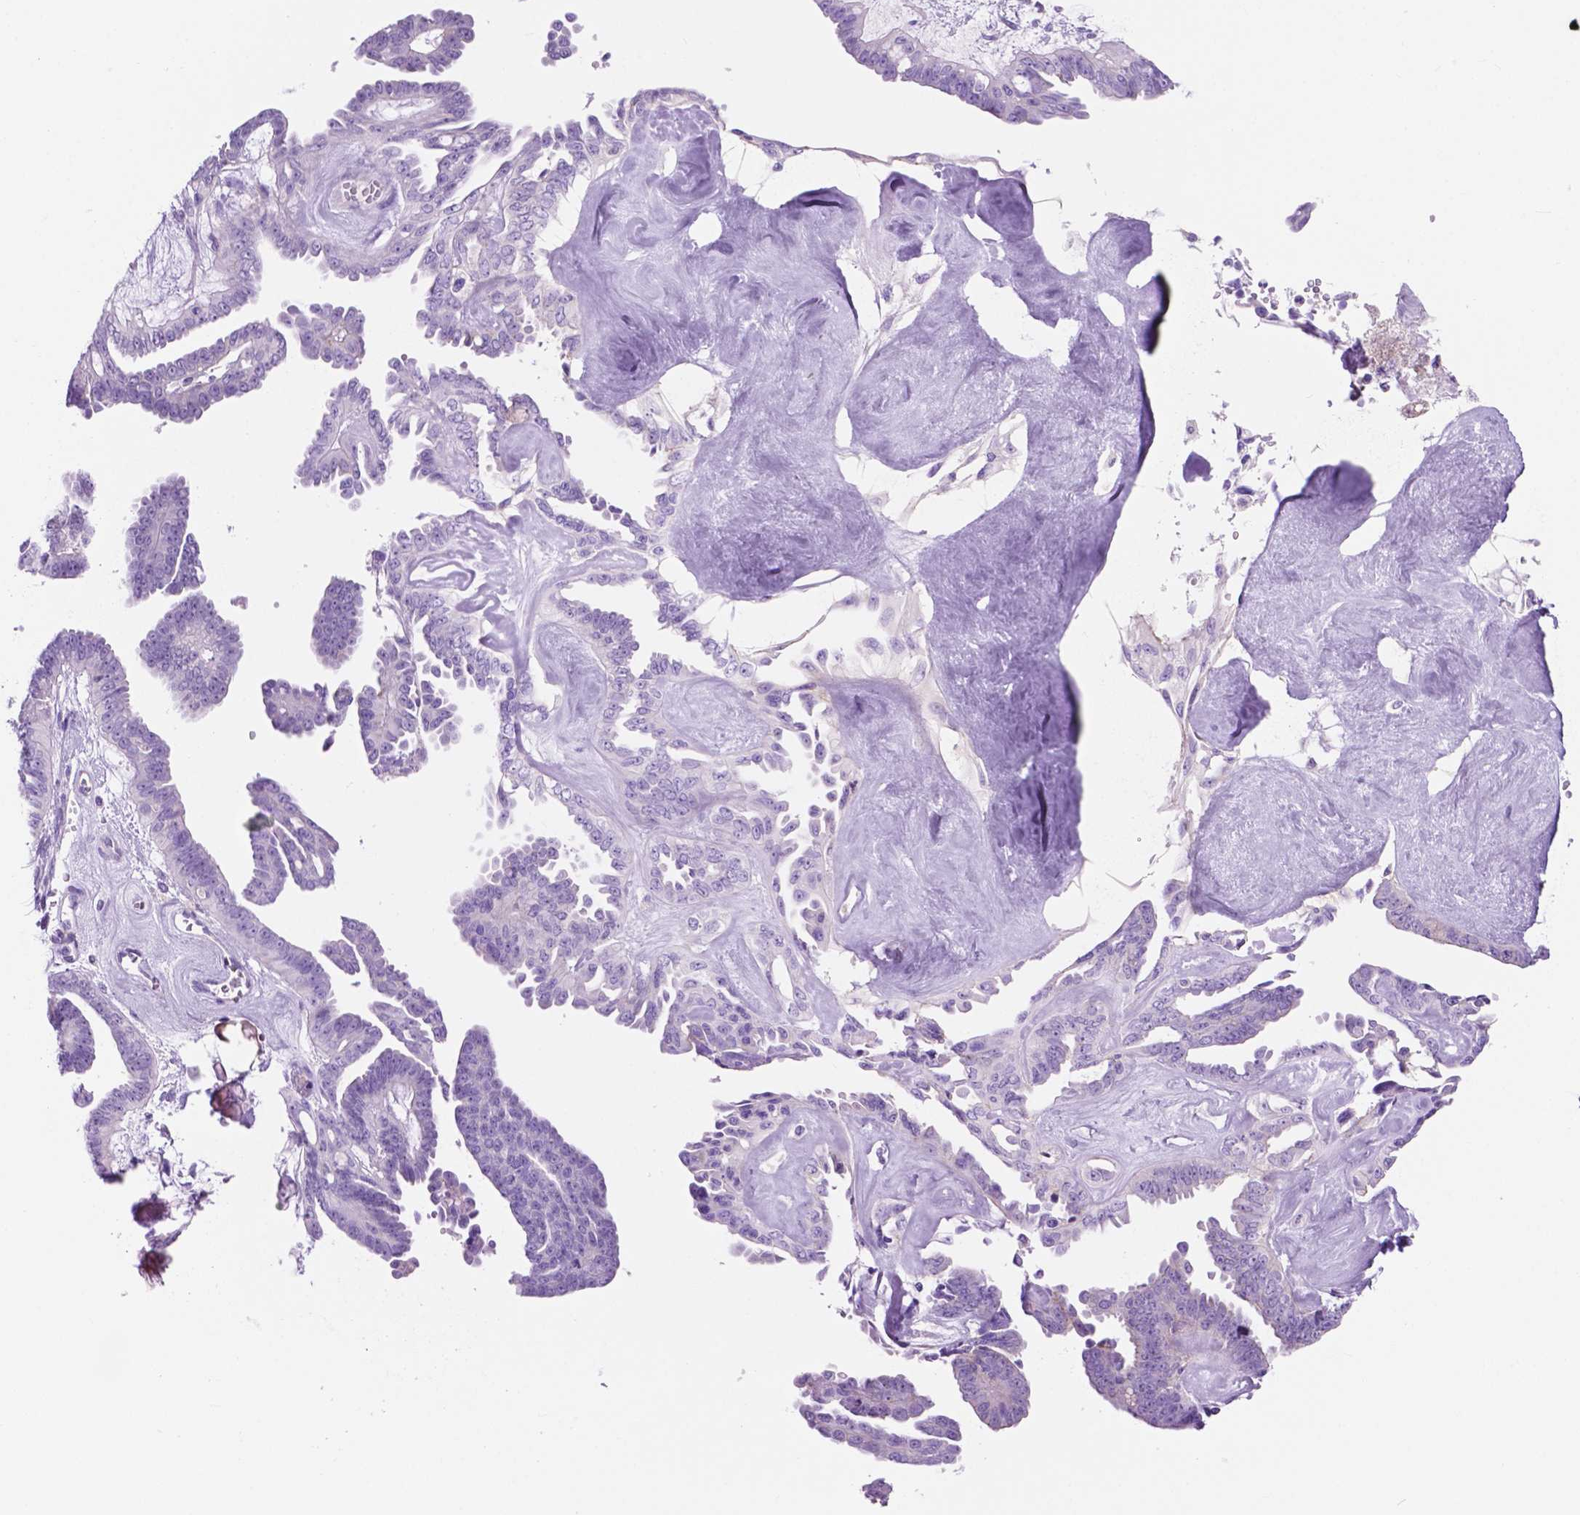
{"staining": {"intensity": "negative", "quantity": "none", "location": "none"}, "tissue": "ovarian cancer", "cell_type": "Tumor cells", "image_type": "cancer", "snomed": [{"axis": "morphology", "description": "Cystadenocarcinoma, serous, NOS"}, {"axis": "topography", "description": "Ovary"}], "caption": "This is an immunohistochemistry photomicrograph of human ovarian cancer. There is no staining in tumor cells.", "gene": "IGFN1", "patient": {"sex": "female", "age": 71}}